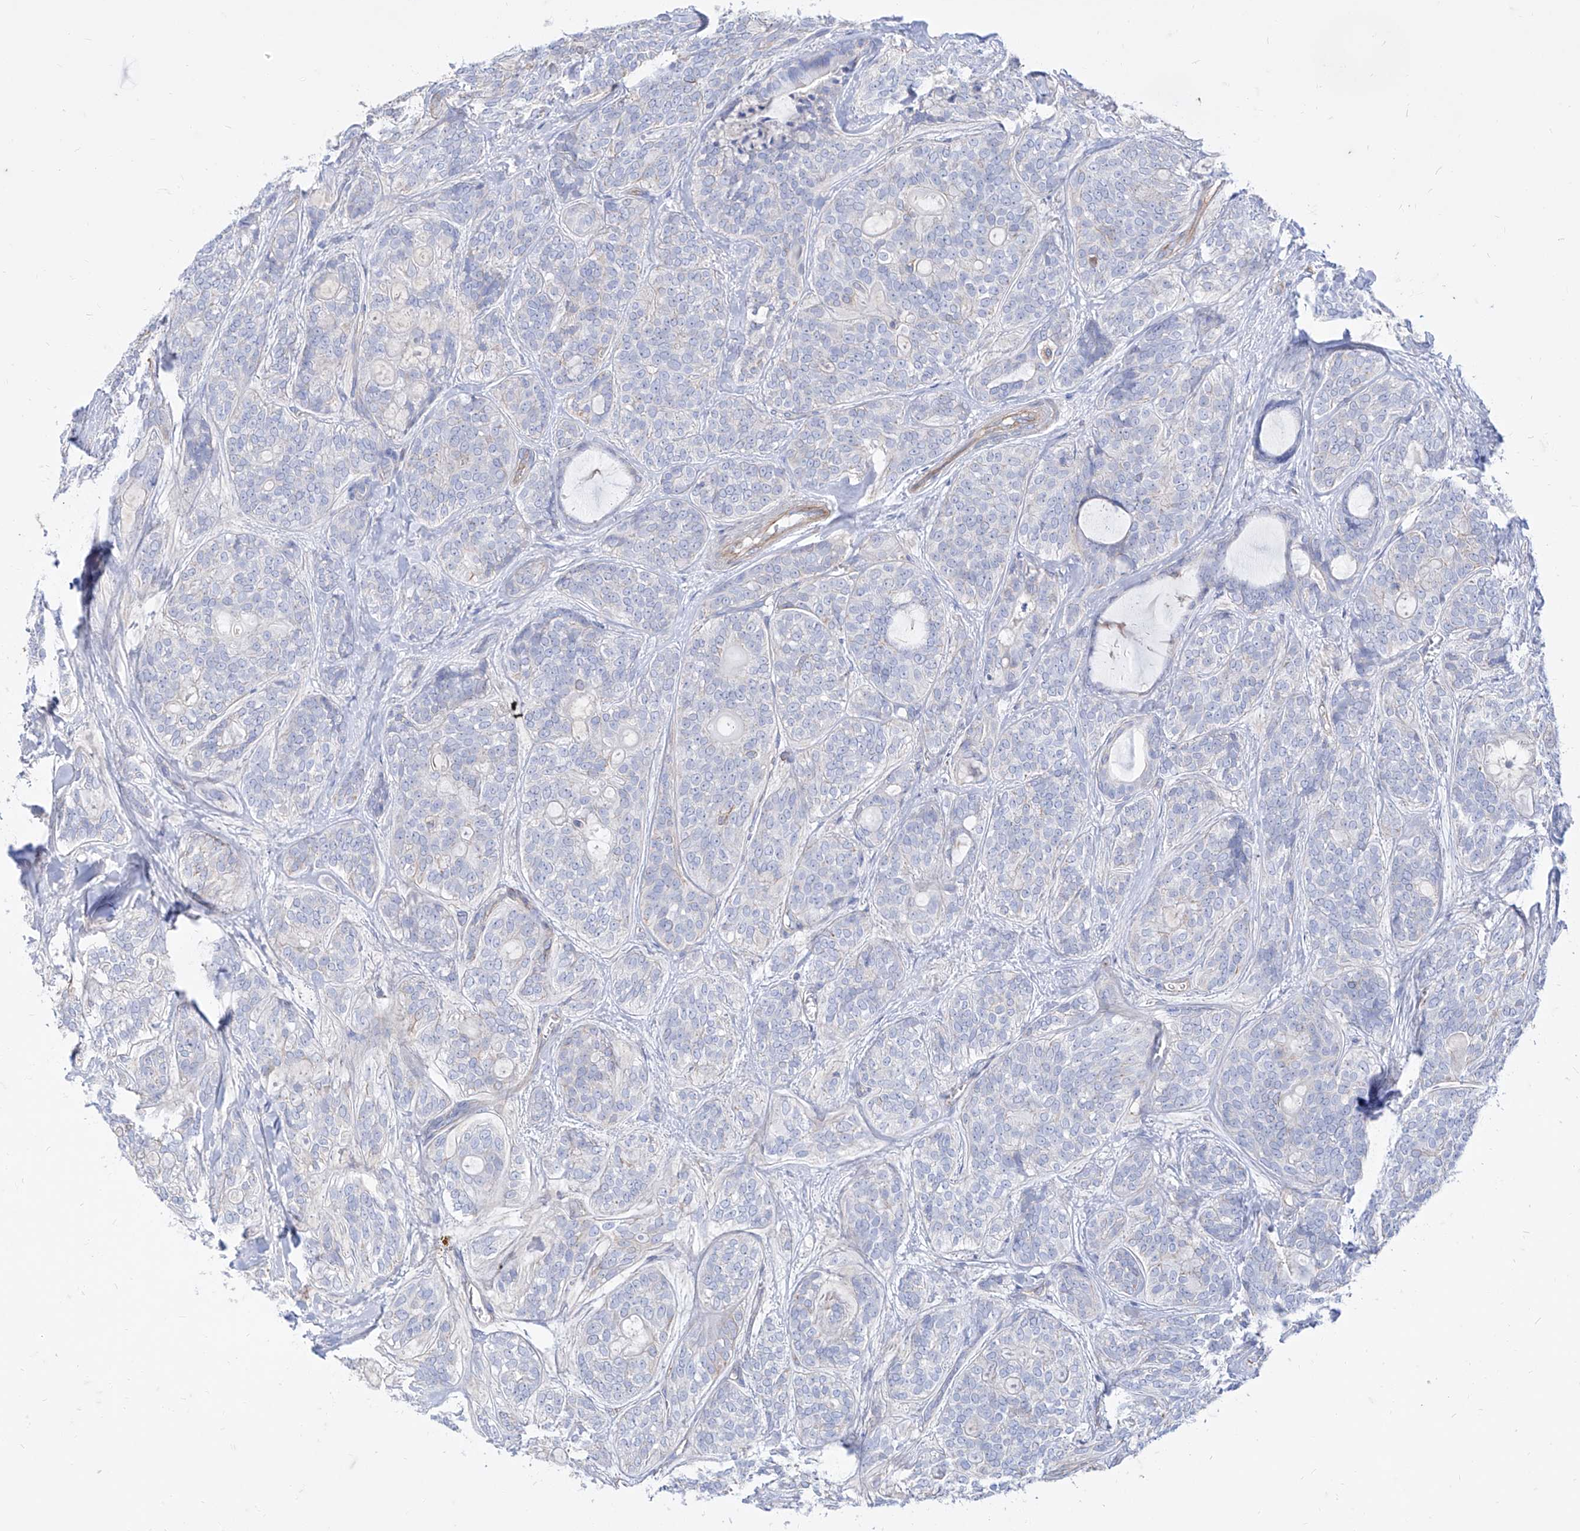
{"staining": {"intensity": "negative", "quantity": "none", "location": "none"}, "tissue": "head and neck cancer", "cell_type": "Tumor cells", "image_type": "cancer", "snomed": [{"axis": "morphology", "description": "Adenocarcinoma, NOS"}, {"axis": "topography", "description": "Head-Neck"}], "caption": "Tumor cells are negative for protein expression in human head and neck cancer.", "gene": "C1orf74", "patient": {"sex": "male", "age": 66}}